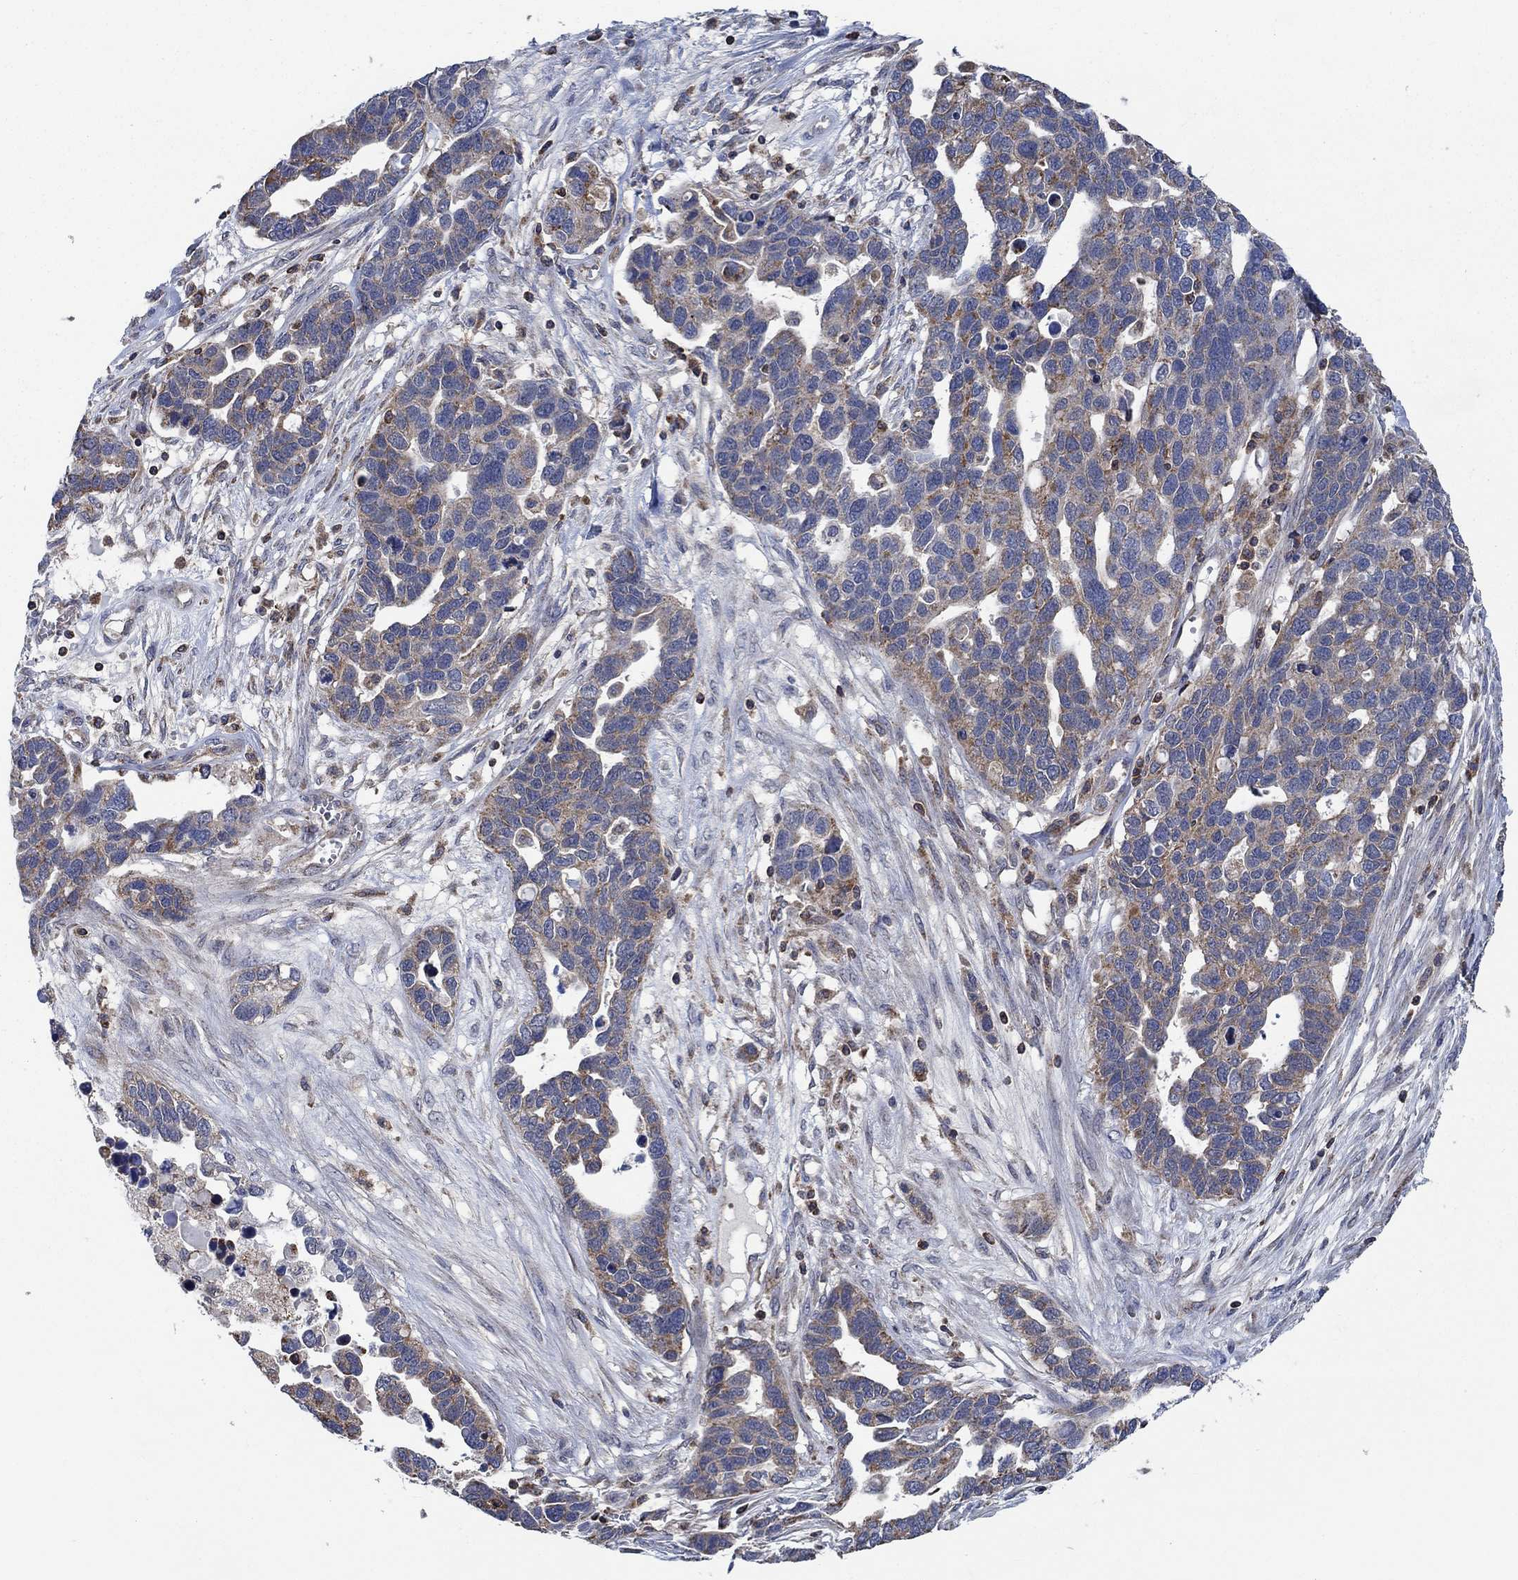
{"staining": {"intensity": "weak", "quantity": ">75%", "location": "cytoplasmic/membranous"}, "tissue": "ovarian cancer", "cell_type": "Tumor cells", "image_type": "cancer", "snomed": [{"axis": "morphology", "description": "Cystadenocarcinoma, serous, NOS"}, {"axis": "topography", "description": "Ovary"}], "caption": "Ovarian cancer (serous cystadenocarcinoma) stained for a protein (brown) reveals weak cytoplasmic/membranous positive staining in about >75% of tumor cells.", "gene": "STXBP6", "patient": {"sex": "female", "age": 54}}